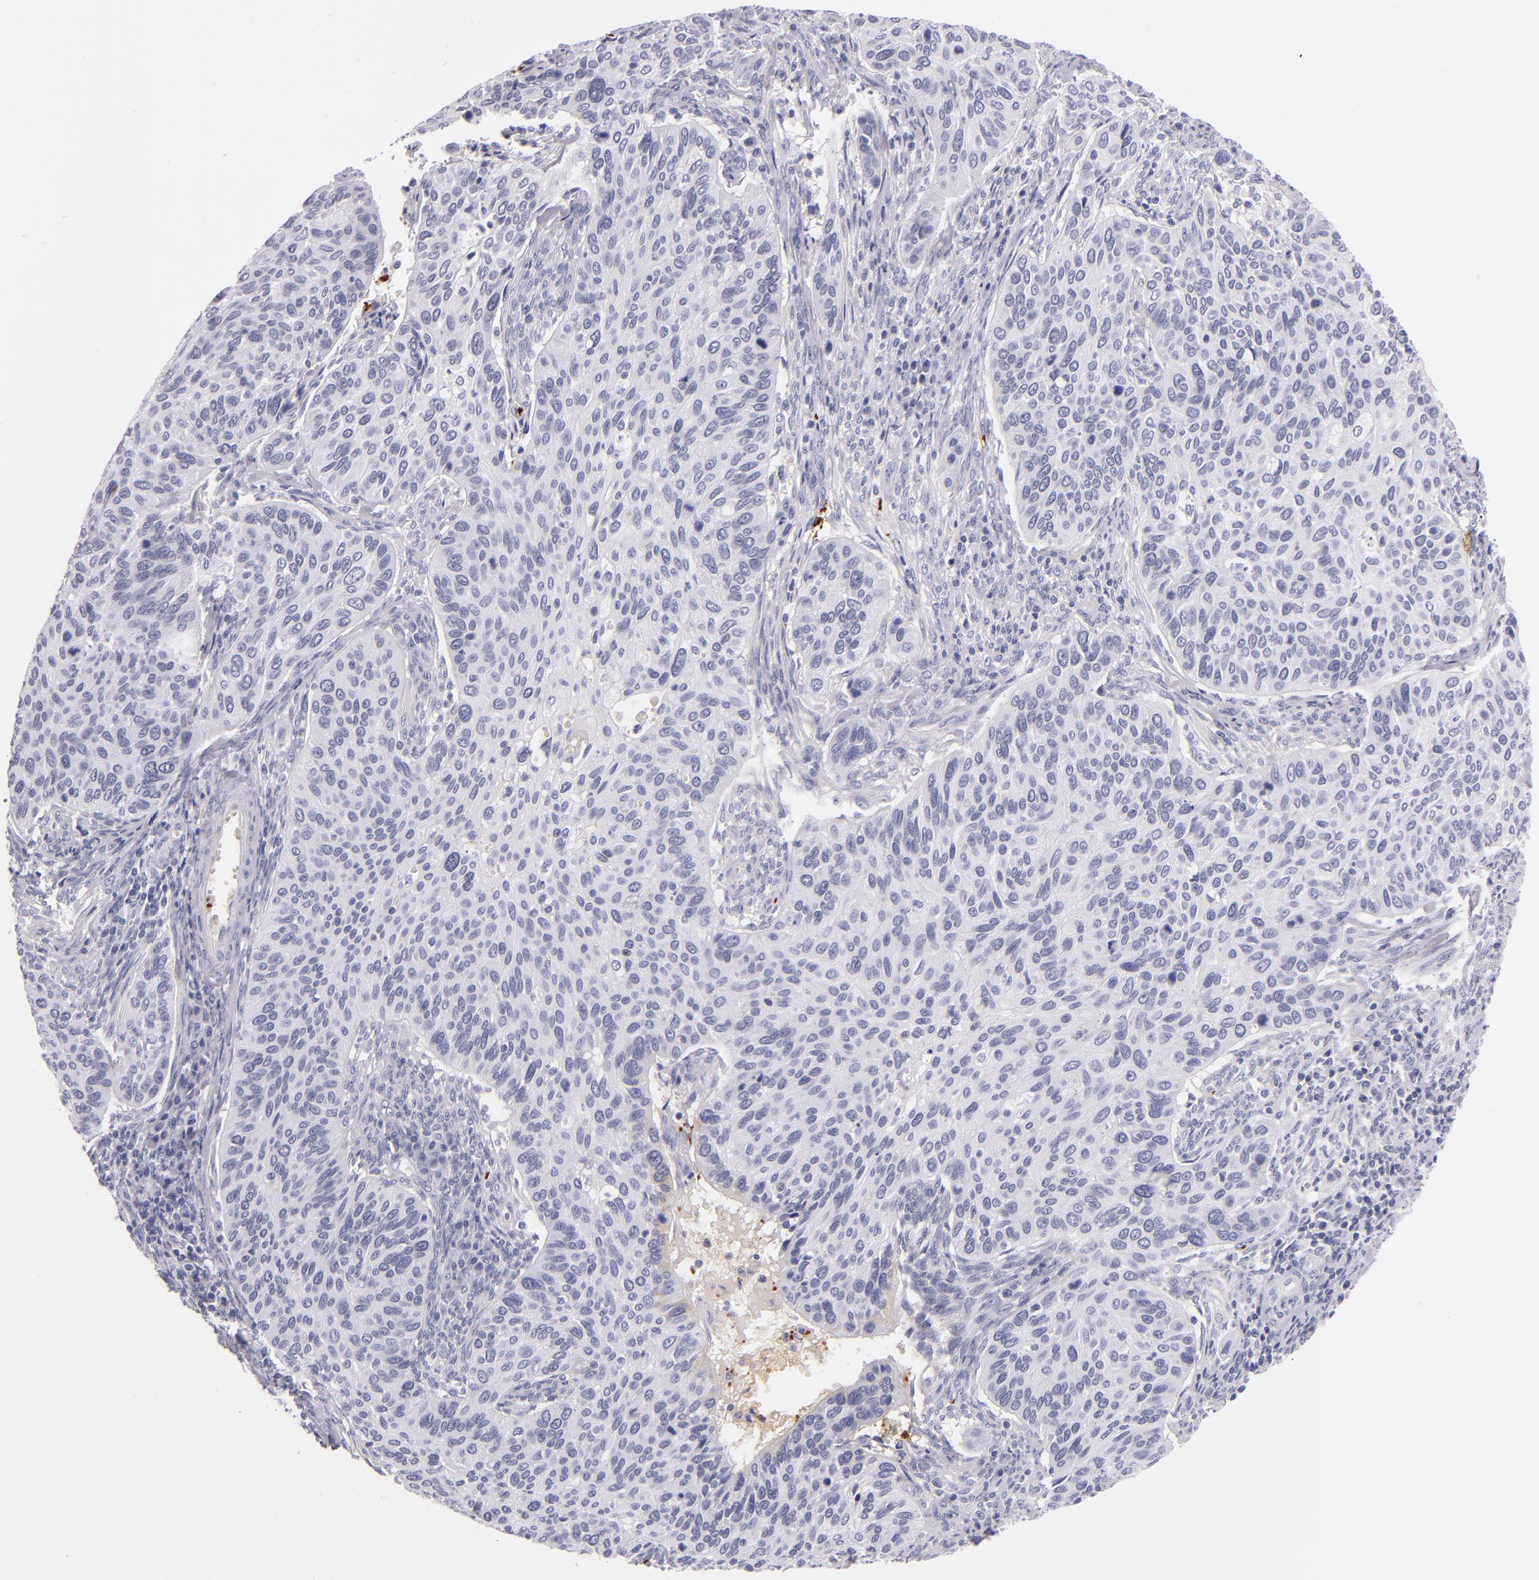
{"staining": {"intensity": "negative", "quantity": "none", "location": "none"}, "tissue": "cervical cancer", "cell_type": "Tumor cells", "image_type": "cancer", "snomed": [{"axis": "morphology", "description": "Adenocarcinoma, NOS"}, {"axis": "topography", "description": "Cervix"}], "caption": "The histopathology image displays no significant positivity in tumor cells of cervical cancer (adenocarcinoma).", "gene": "GP1BA", "patient": {"sex": "female", "age": 29}}